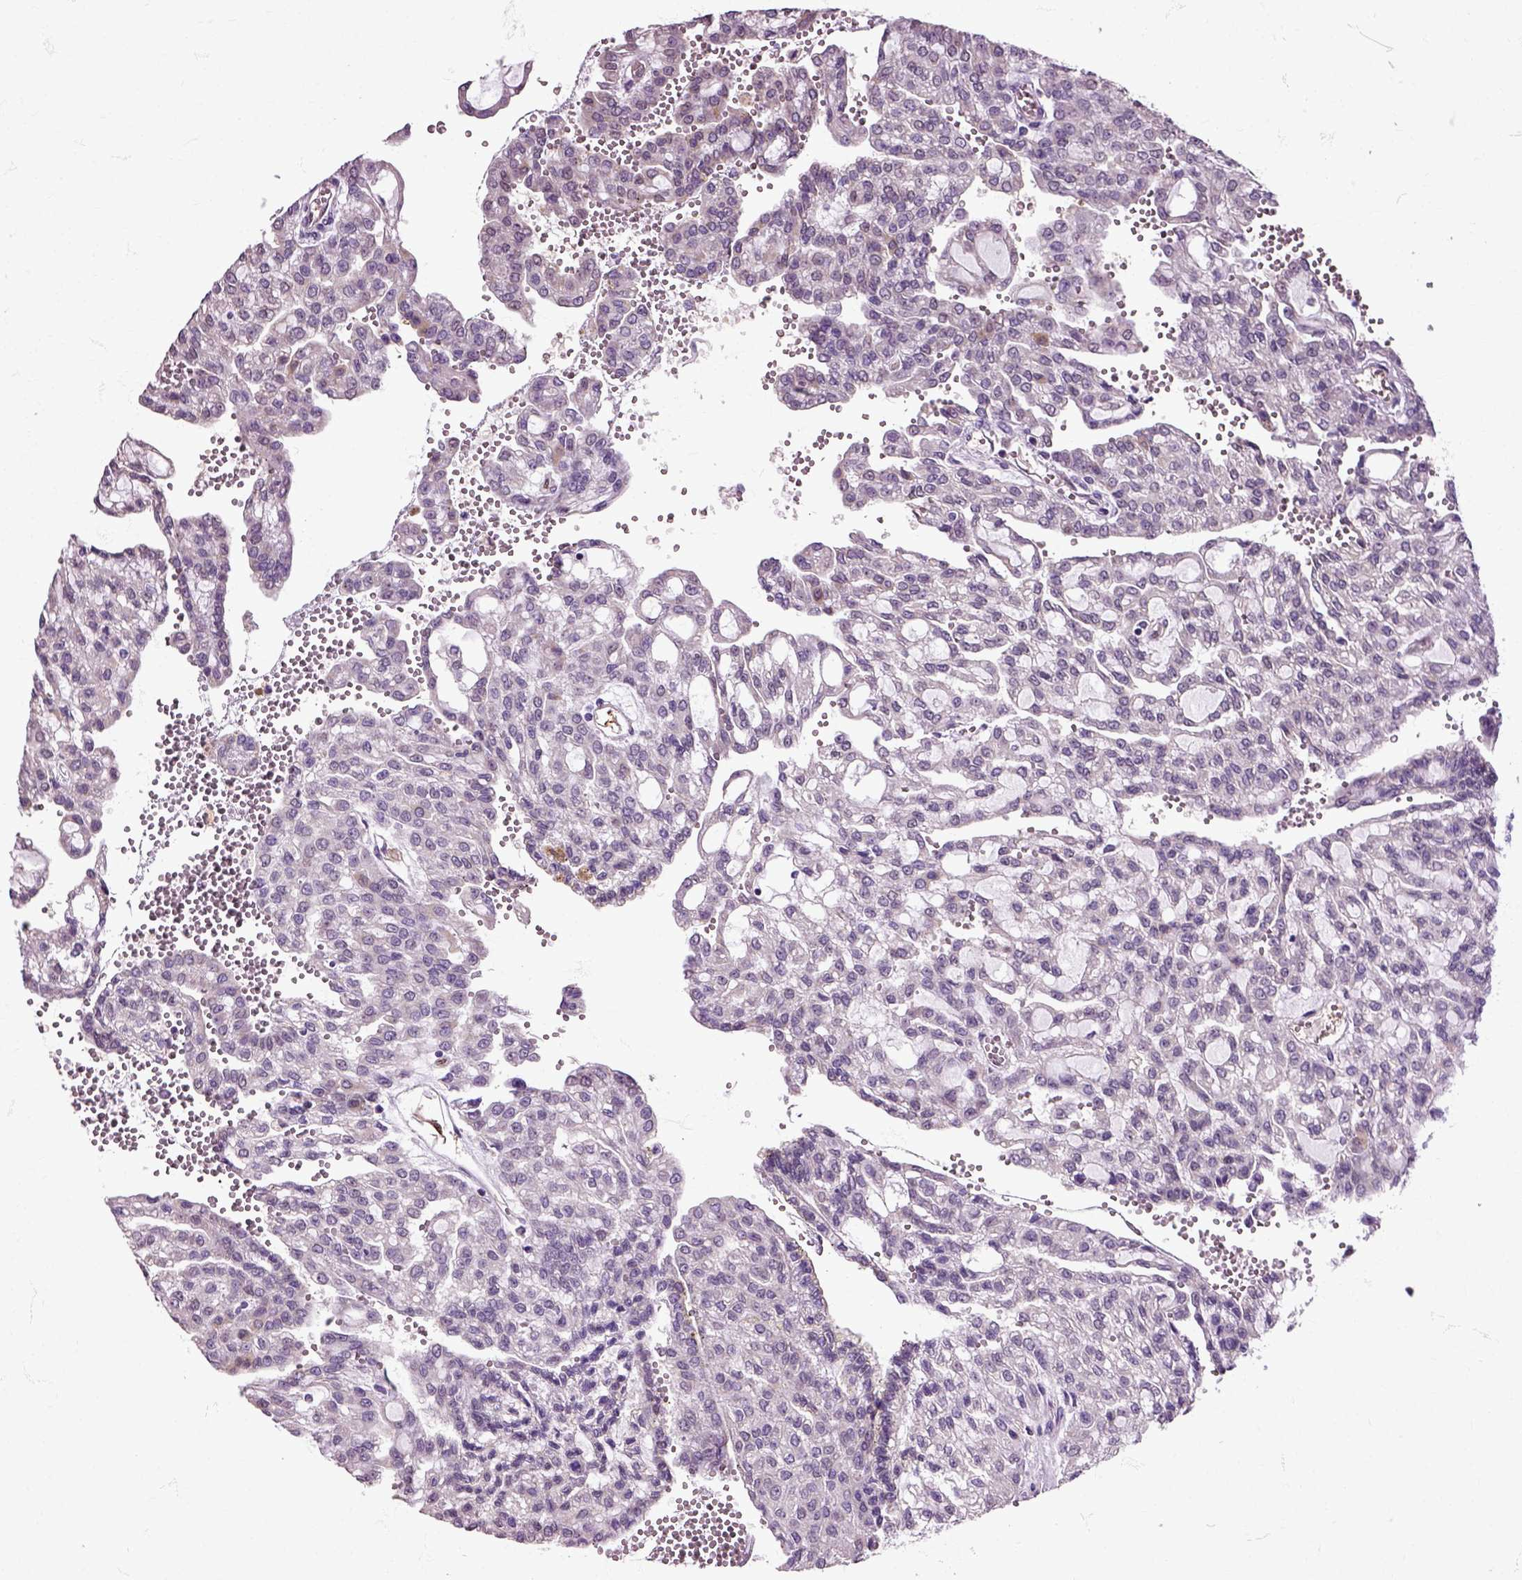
{"staining": {"intensity": "negative", "quantity": "none", "location": "none"}, "tissue": "renal cancer", "cell_type": "Tumor cells", "image_type": "cancer", "snomed": [{"axis": "morphology", "description": "Adenocarcinoma, NOS"}, {"axis": "topography", "description": "Kidney"}], "caption": "High power microscopy image of an immunohistochemistry (IHC) histopathology image of renal cancer (adenocarcinoma), revealing no significant expression in tumor cells.", "gene": "HSPA2", "patient": {"sex": "male", "age": 63}}